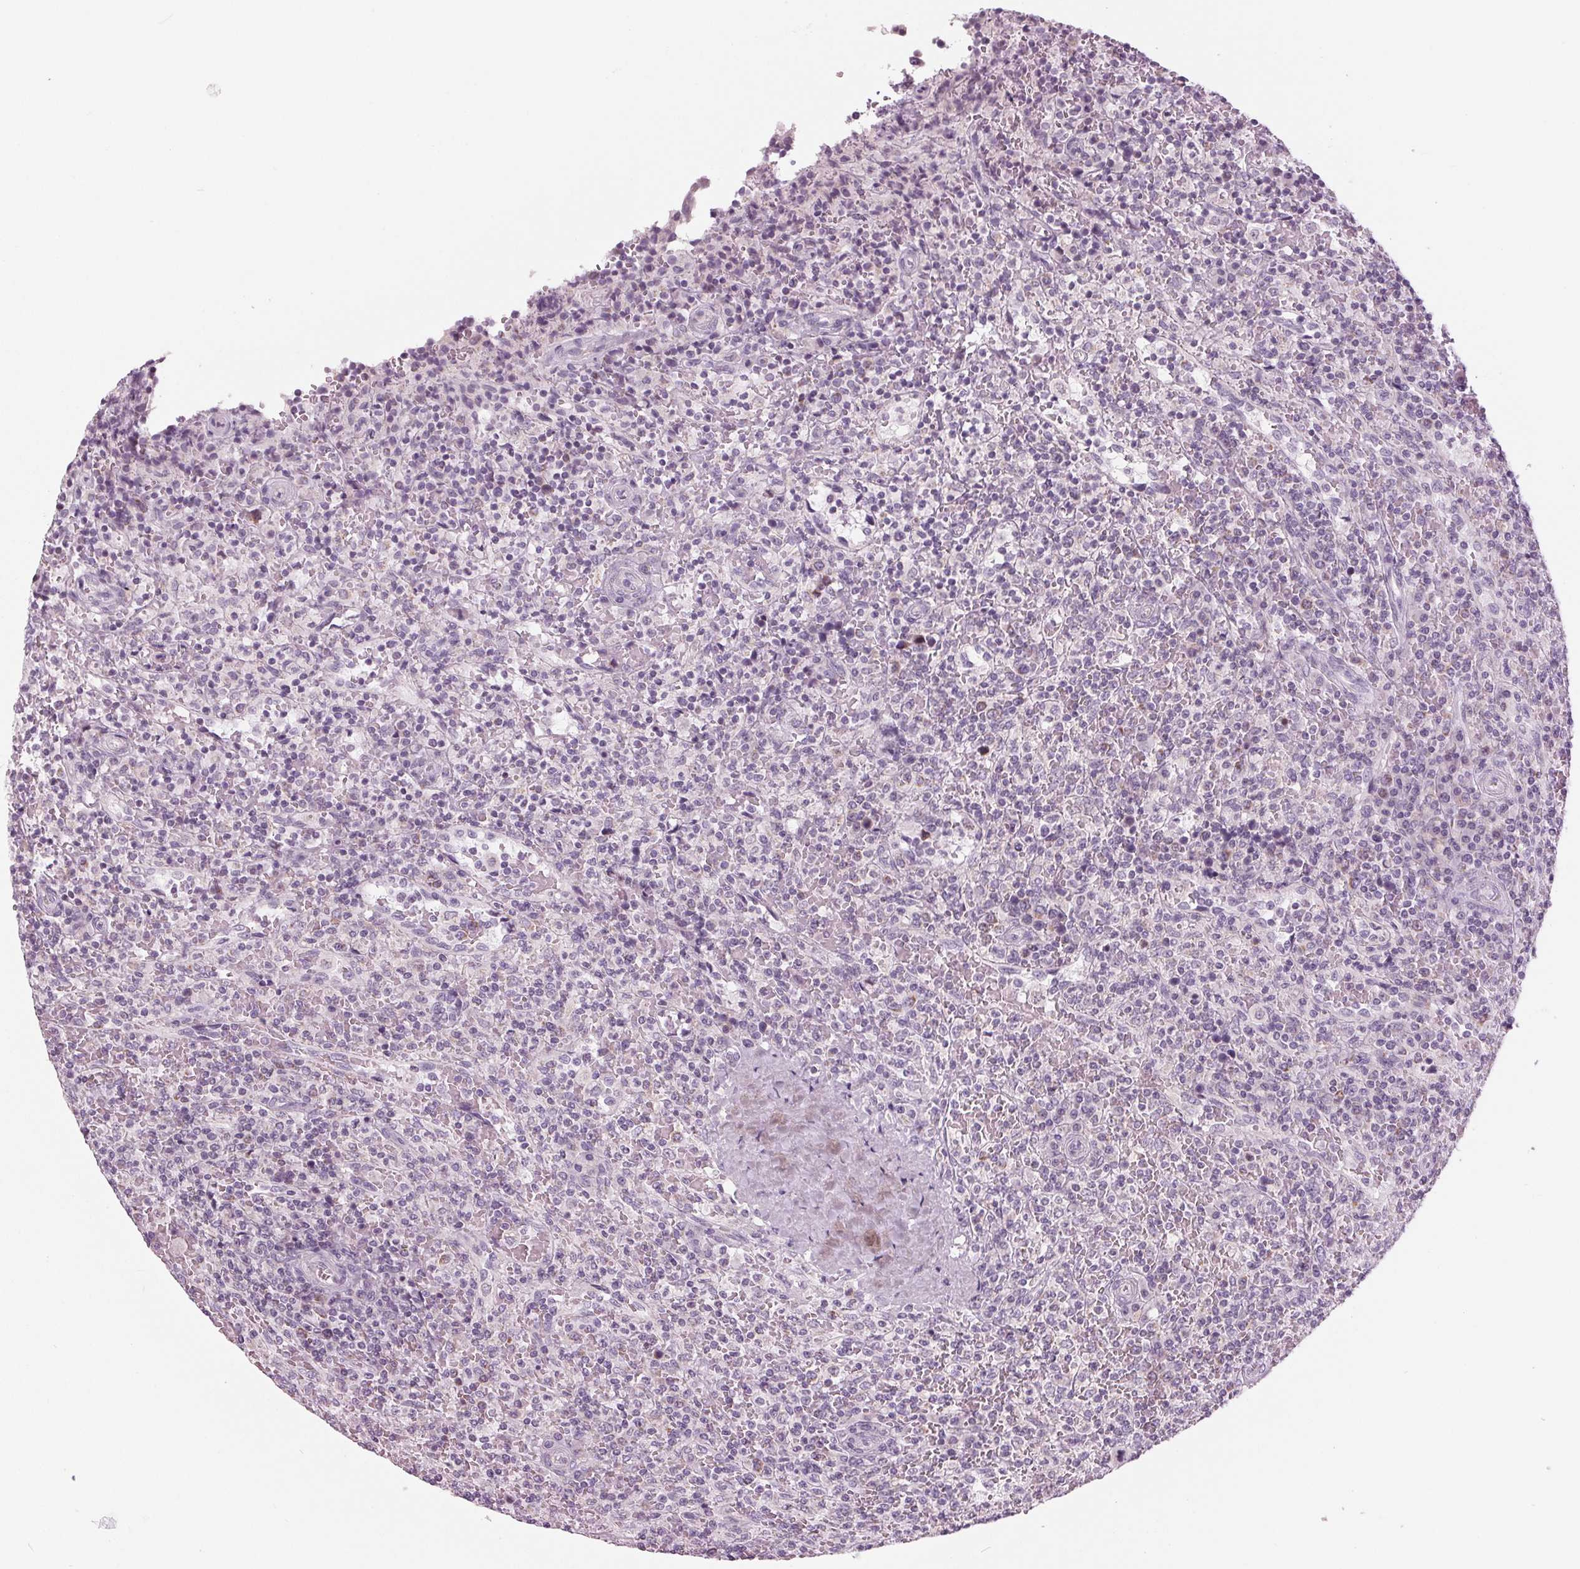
{"staining": {"intensity": "negative", "quantity": "none", "location": "none"}, "tissue": "lymphoma", "cell_type": "Tumor cells", "image_type": "cancer", "snomed": [{"axis": "morphology", "description": "Malignant lymphoma, non-Hodgkin's type, Low grade"}, {"axis": "topography", "description": "Spleen"}], "caption": "Immunohistochemistry histopathology image of neoplastic tissue: malignant lymphoma, non-Hodgkin's type (low-grade) stained with DAB (3,3'-diaminobenzidine) demonstrates no significant protein positivity in tumor cells.", "gene": "SAMD4A", "patient": {"sex": "male", "age": 62}}